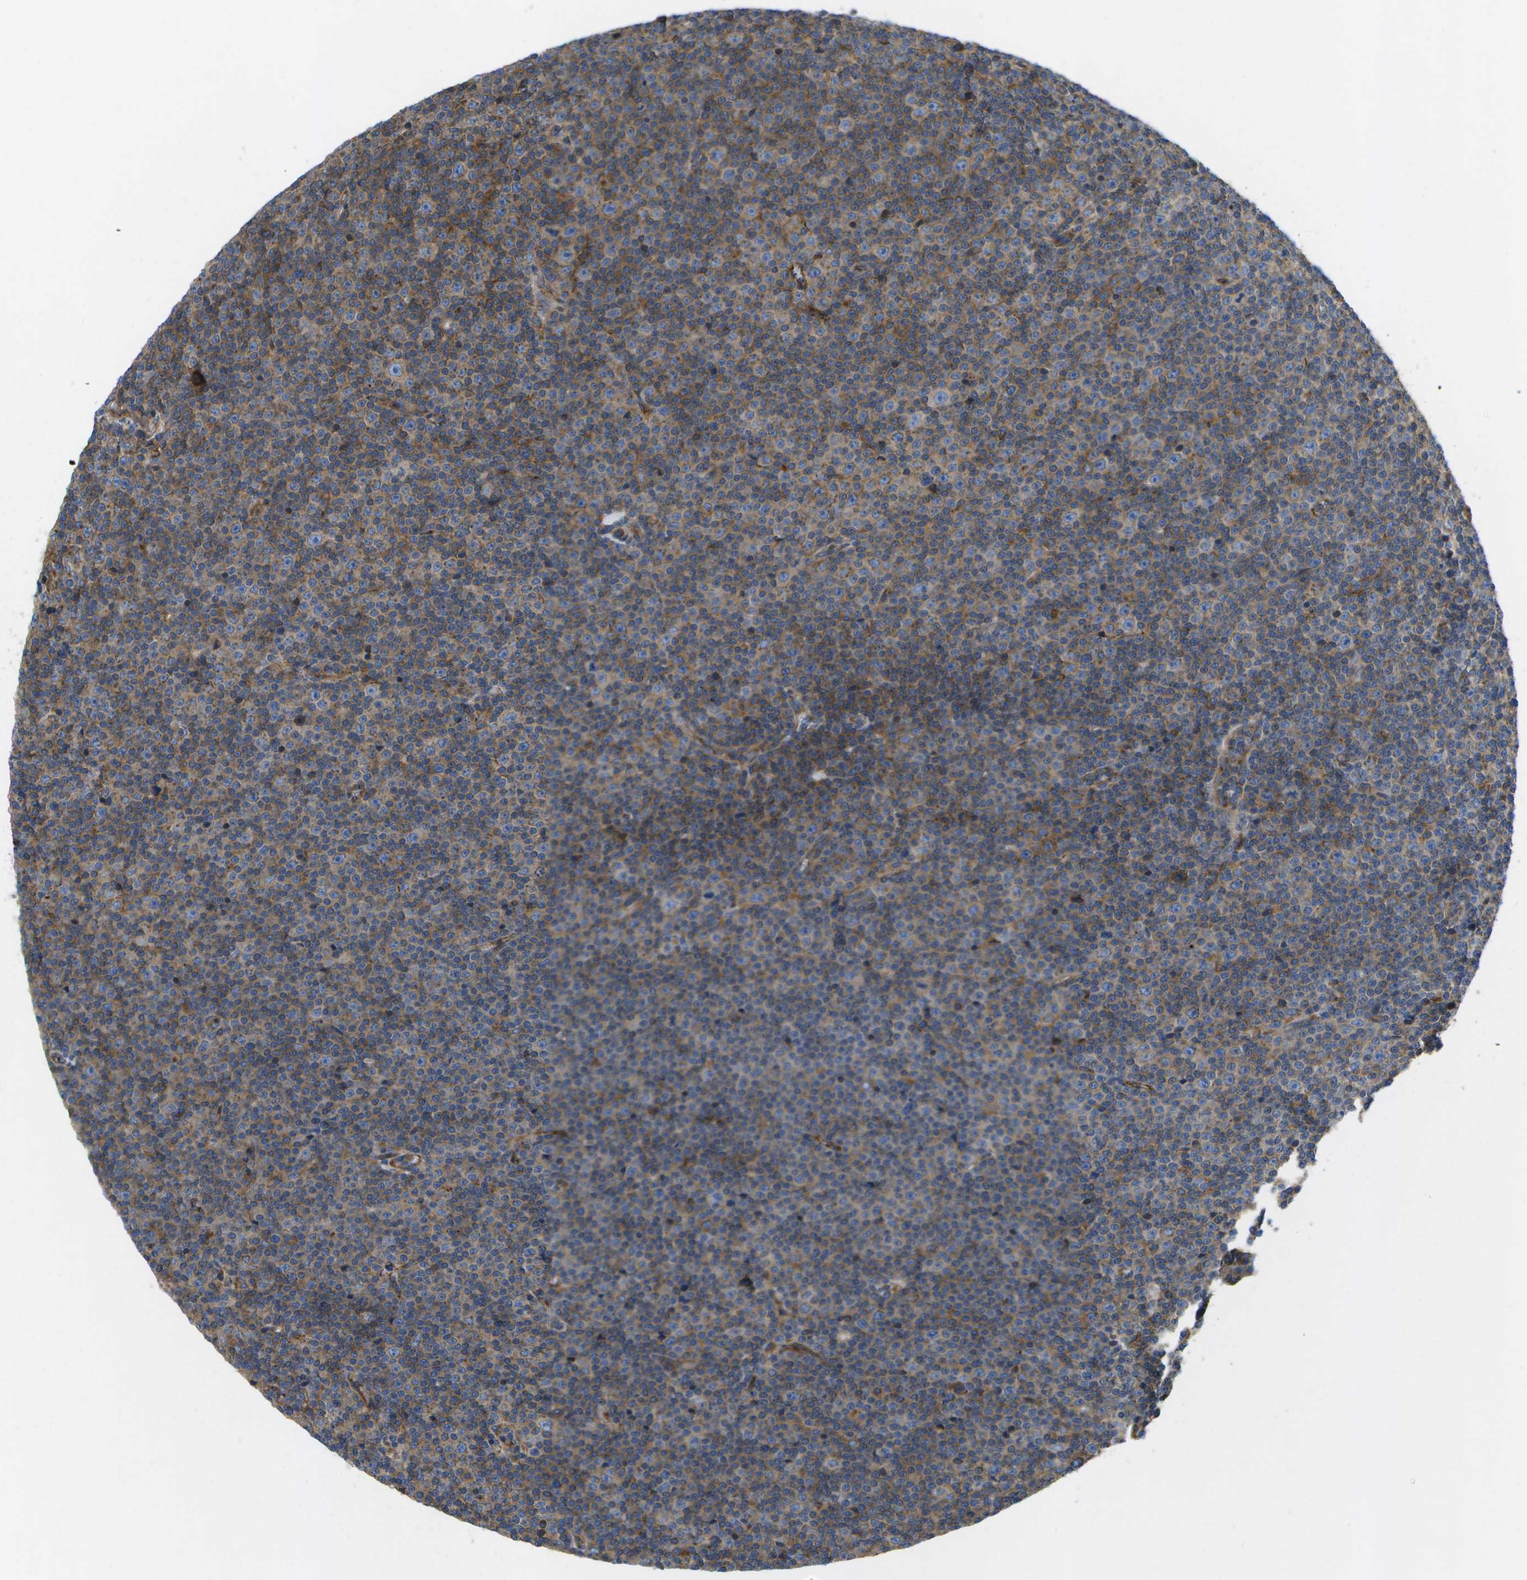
{"staining": {"intensity": "moderate", "quantity": "25%-75%", "location": "cytoplasmic/membranous"}, "tissue": "lymphoma", "cell_type": "Tumor cells", "image_type": "cancer", "snomed": [{"axis": "morphology", "description": "Malignant lymphoma, non-Hodgkin's type, Low grade"}, {"axis": "topography", "description": "Lymph node"}], "caption": "A high-resolution image shows immunohistochemistry (IHC) staining of low-grade malignant lymphoma, non-Hodgkin's type, which demonstrates moderate cytoplasmic/membranous staining in approximately 25%-75% of tumor cells. (Stains: DAB in brown, nuclei in blue, Microscopy: brightfield microscopy at high magnification).", "gene": "BST2", "patient": {"sex": "female", "age": 67}}